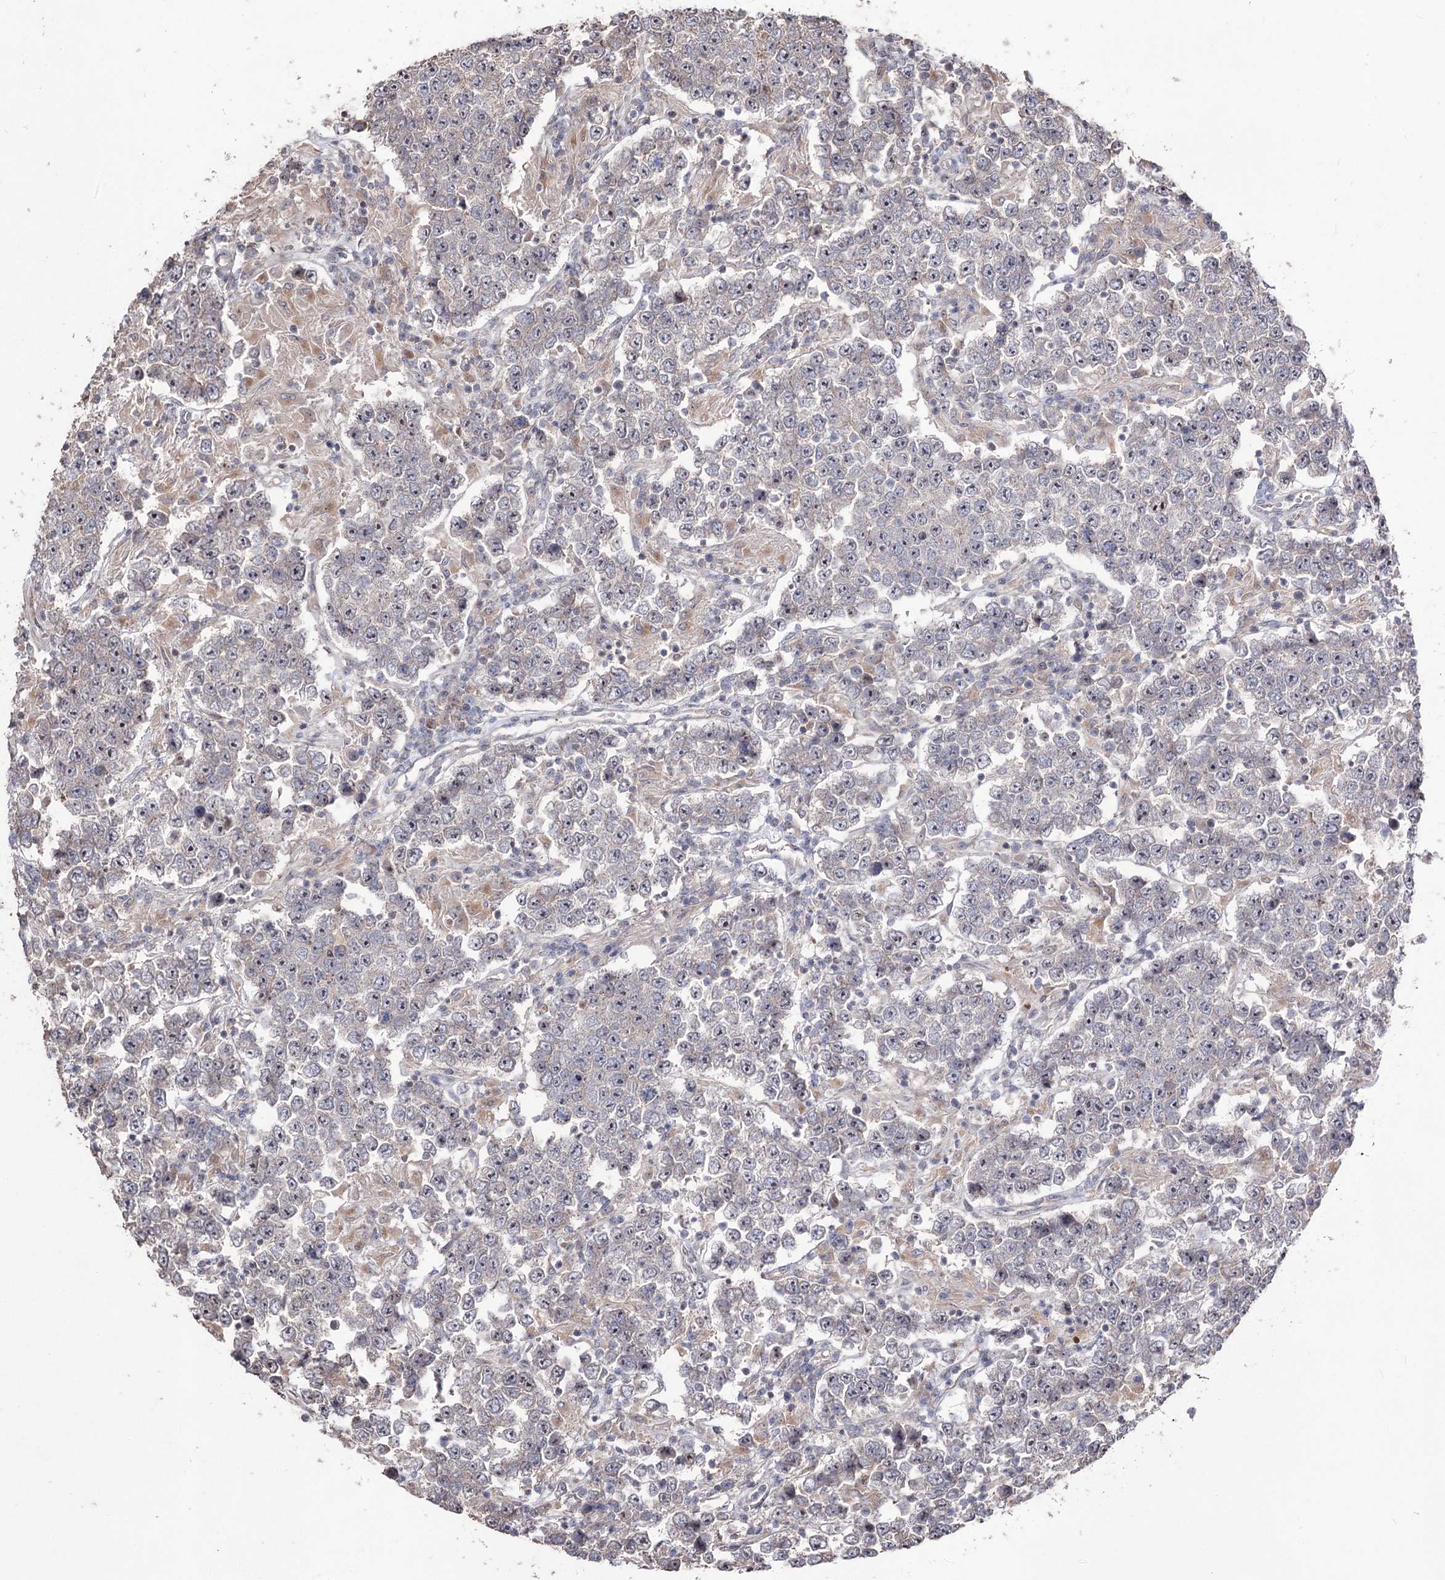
{"staining": {"intensity": "negative", "quantity": "none", "location": "none"}, "tissue": "testis cancer", "cell_type": "Tumor cells", "image_type": "cancer", "snomed": [{"axis": "morphology", "description": "Normal tissue, NOS"}, {"axis": "morphology", "description": "Urothelial carcinoma, High grade"}, {"axis": "morphology", "description": "Seminoma, NOS"}, {"axis": "morphology", "description": "Carcinoma, Embryonal, NOS"}, {"axis": "topography", "description": "Urinary bladder"}, {"axis": "topography", "description": "Testis"}], "caption": "Tumor cells are negative for brown protein staining in testis cancer (seminoma). Nuclei are stained in blue.", "gene": "CPNE8", "patient": {"sex": "male", "age": 41}}